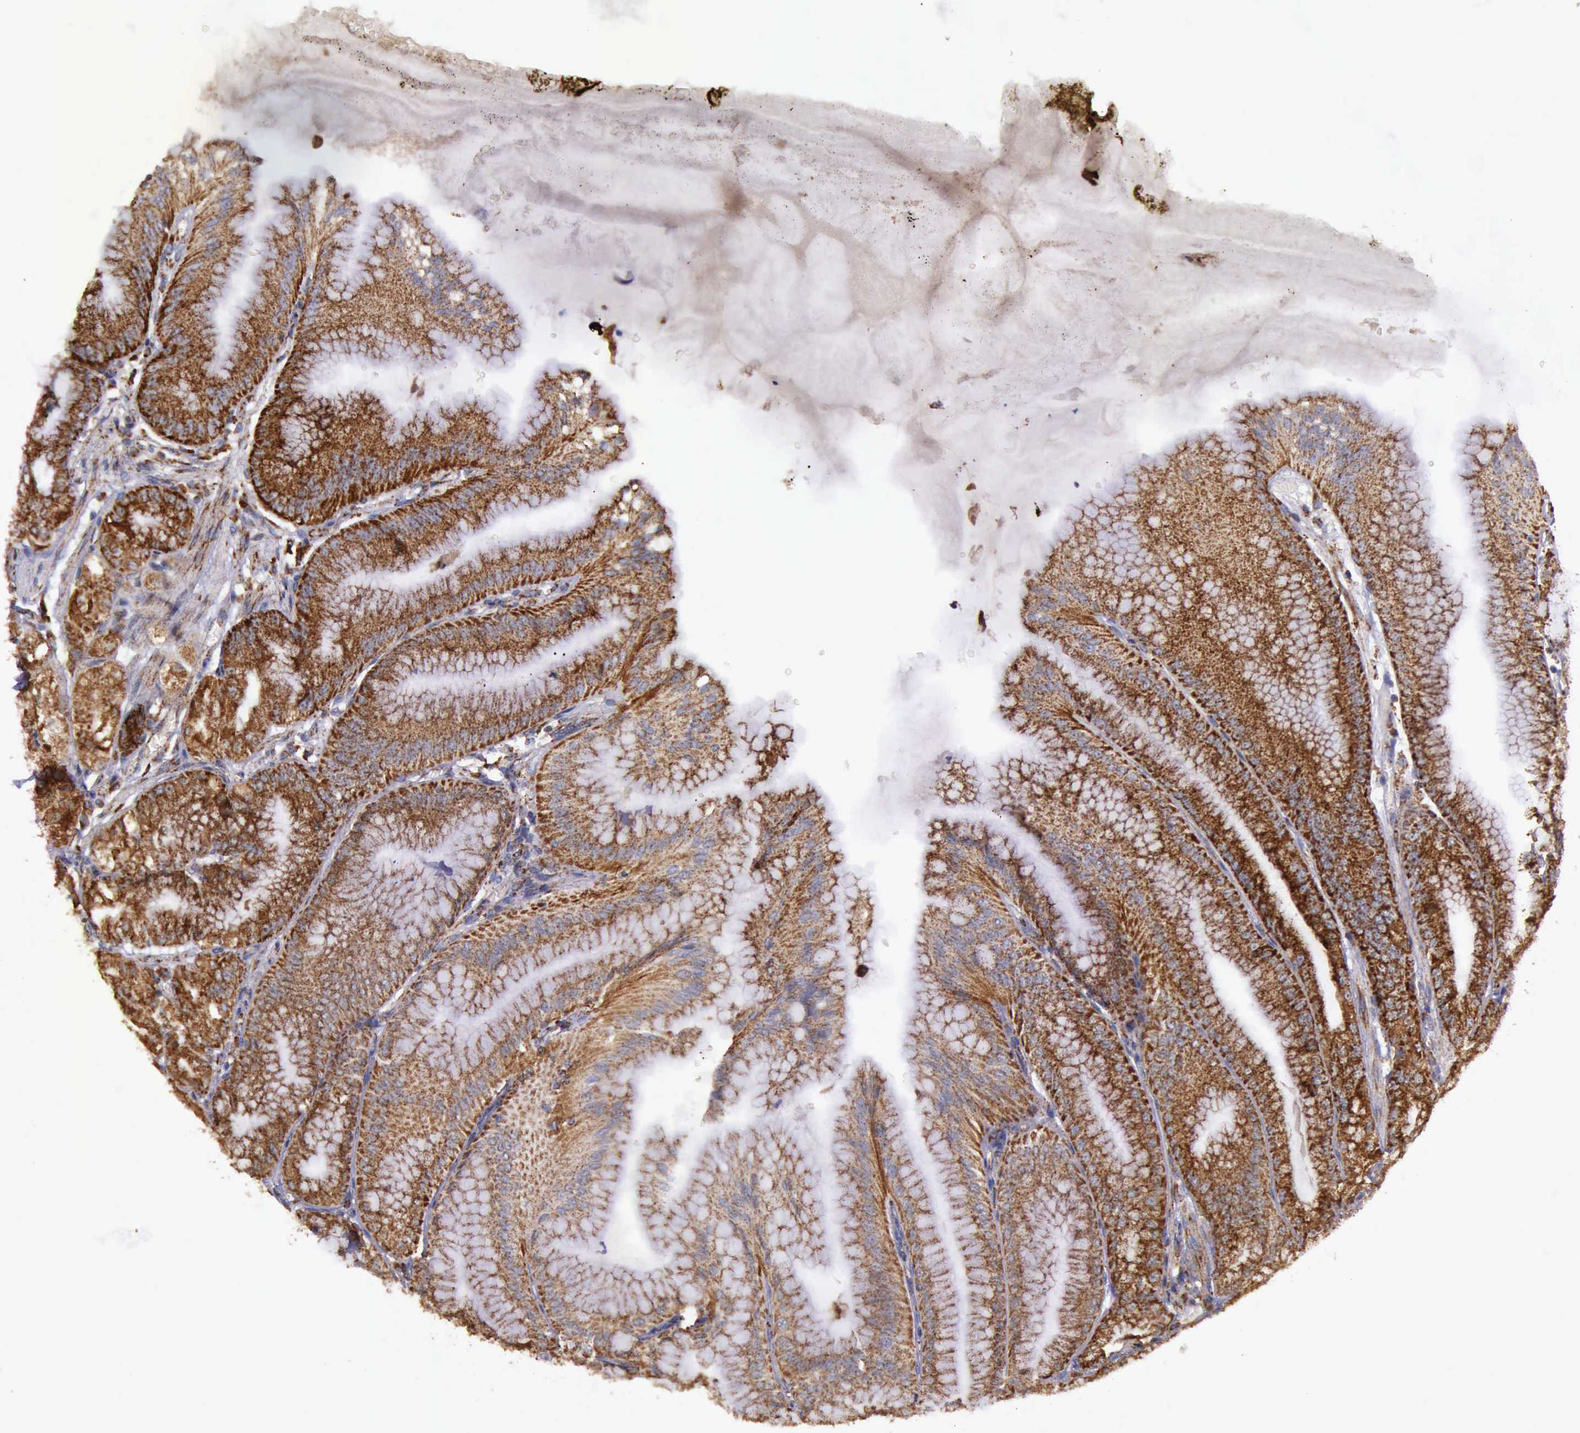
{"staining": {"intensity": "strong", "quantity": ">75%", "location": "cytoplasmic/membranous"}, "tissue": "stomach", "cell_type": "Glandular cells", "image_type": "normal", "snomed": [{"axis": "morphology", "description": "Normal tissue, NOS"}, {"axis": "topography", "description": "Stomach, lower"}], "caption": "A brown stain labels strong cytoplasmic/membranous expression of a protein in glandular cells of normal stomach.", "gene": "TXN2", "patient": {"sex": "male", "age": 71}}